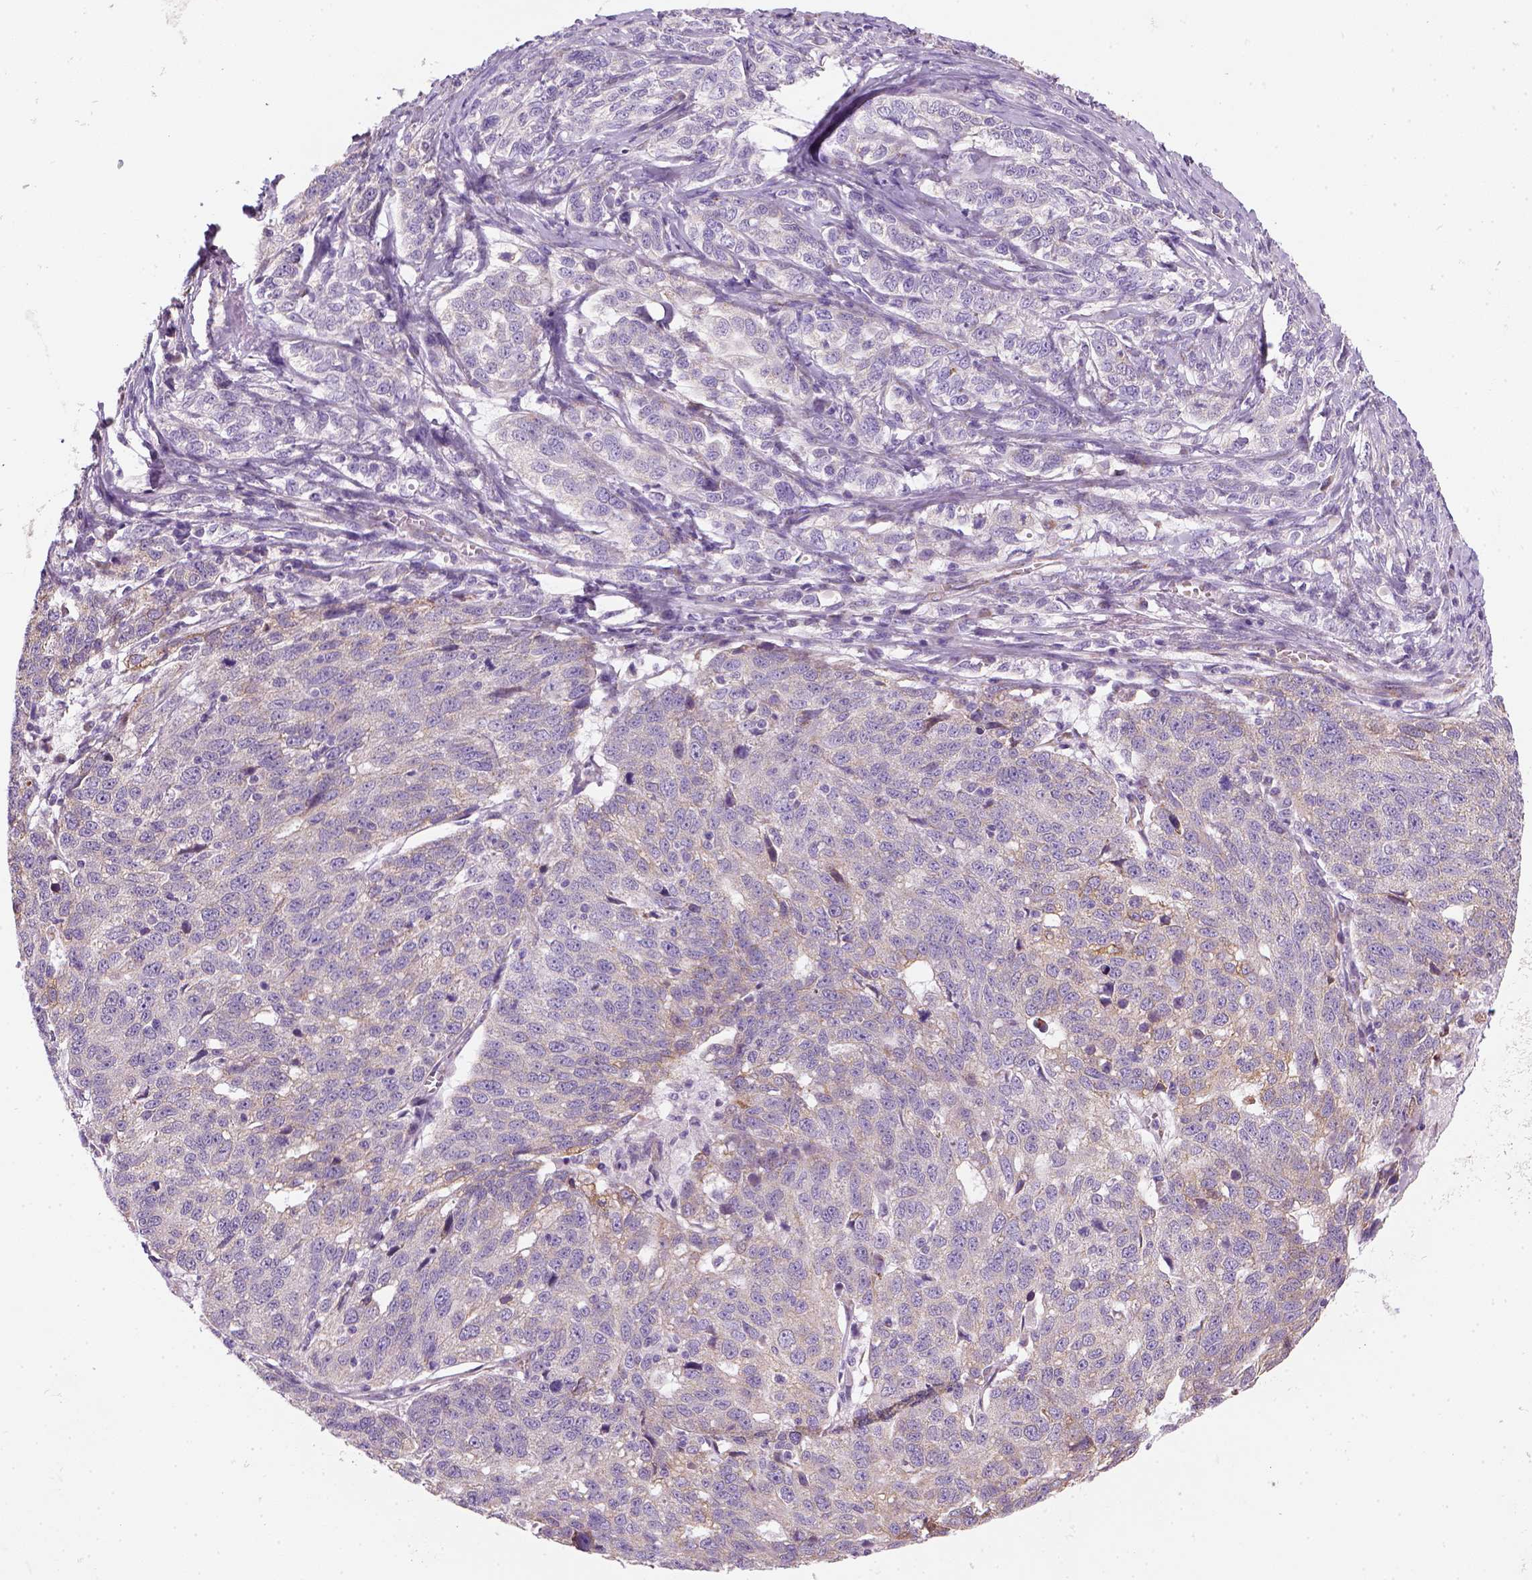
{"staining": {"intensity": "negative", "quantity": "none", "location": "none"}, "tissue": "ovarian cancer", "cell_type": "Tumor cells", "image_type": "cancer", "snomed": [{"axis": "morphology", "description": "Cystadenocarcinoma, serous, NOS"}, {"axis": "topography", "description": "Ovary"}], "caption": "Ovarian cancer stained for a protein using immunohistochemistry shows no expression tumor cells.", "gene": "CES2", "patient": {"sex": "female", "age": 71}}